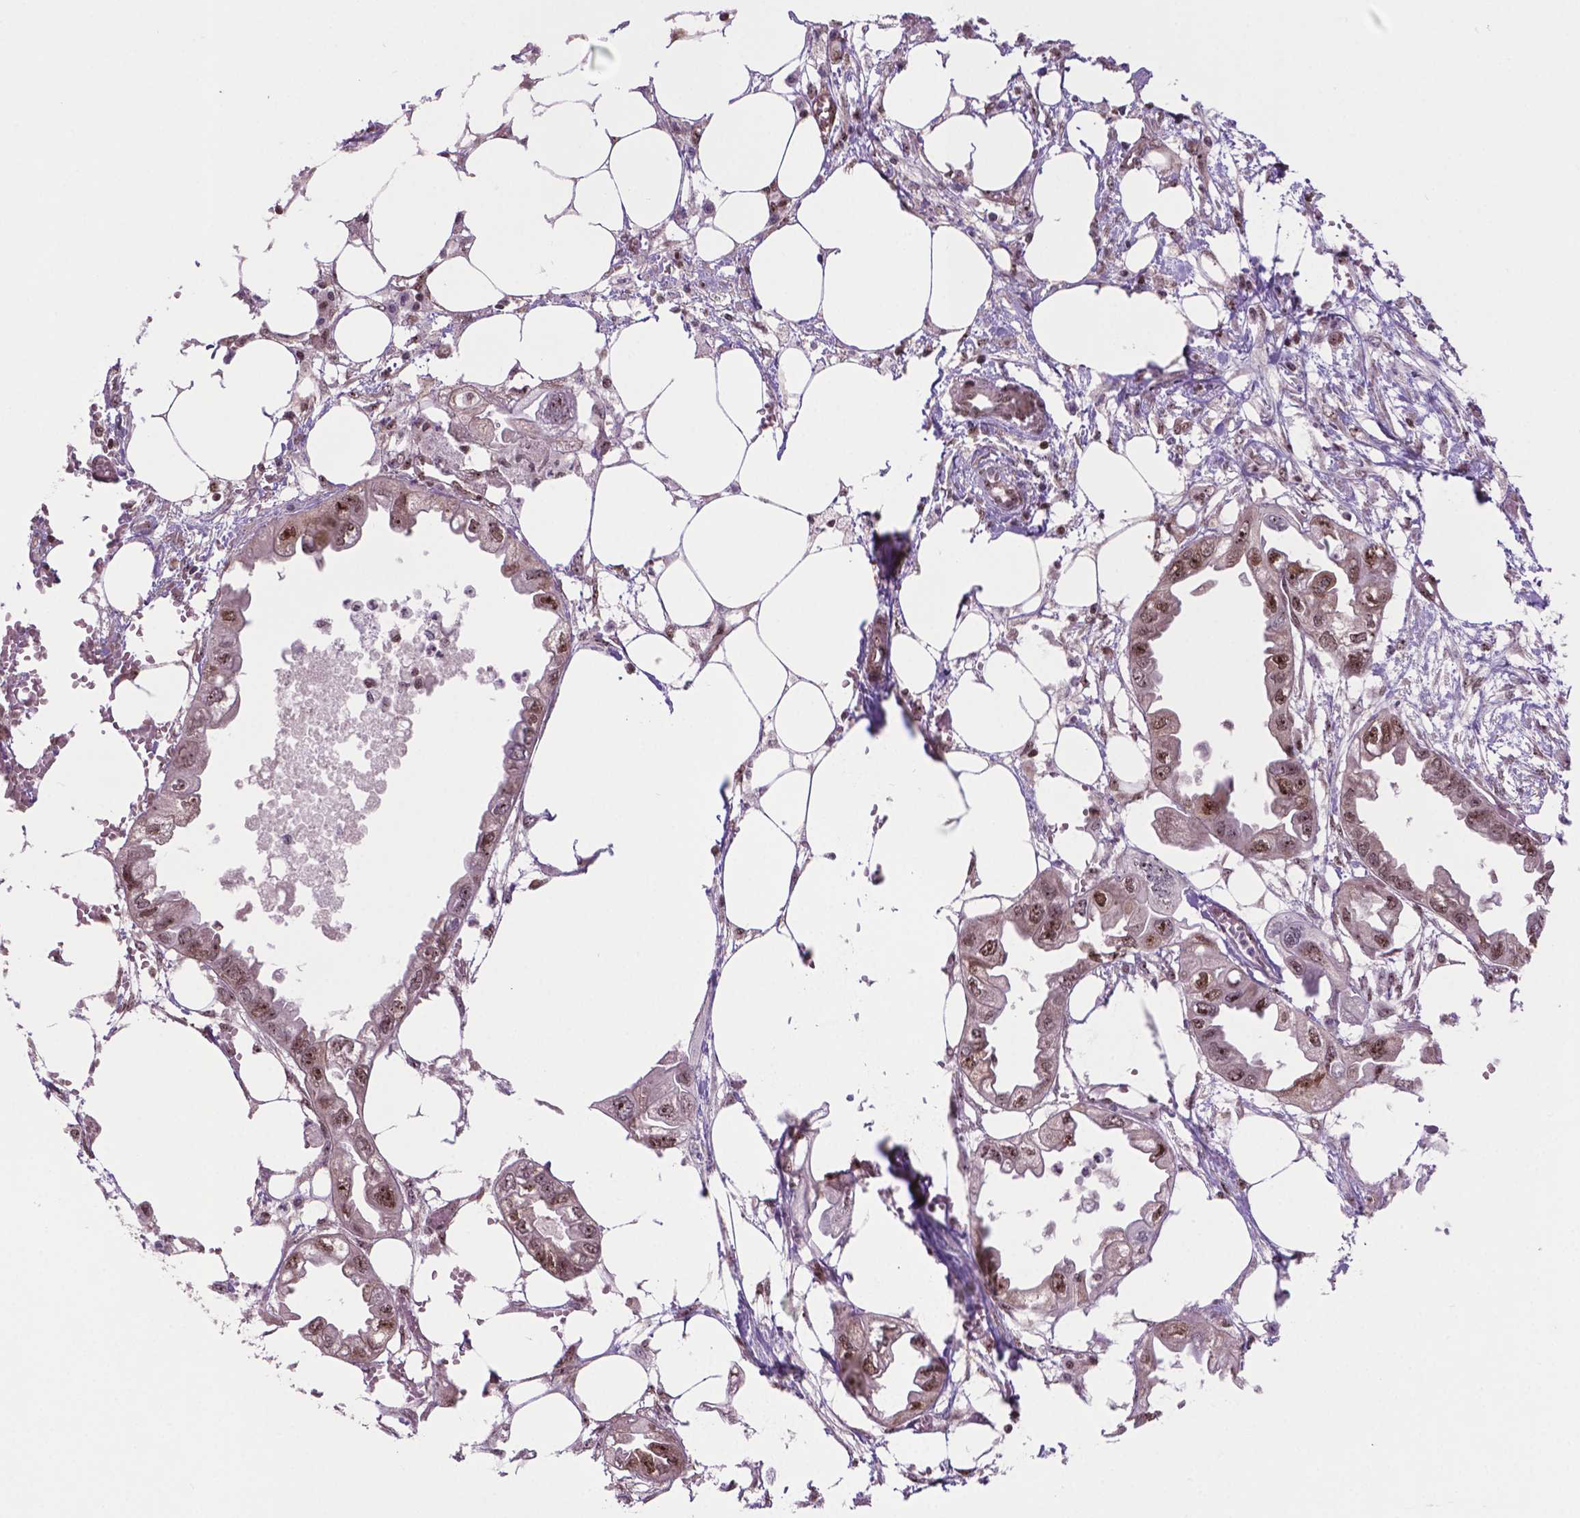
{"staining": {"intensity": "moderate", "quantity": ">75%", "location": "nuclear"}, "tissue": "endometrial cancer", "cell_type": "Tumor cells", "image_type": "cancer", "snomed": [{"axis": "morphology", "description": "Adenocarcinoma, NOS"}, {"axis": "morphology", "description": "Adenocarcinoma, metastatic, NOS"}, {"axis": "topography", "description": "Adipose tissue"}, {"axis": "topography", "description": "Endometrium"}], "caption": "Immunohistochemistry (IHC) of human endometrial cancer reveals medium levels of moderate nuclear staining in about >75% of tumor cells. Immunohistochemistry (IHC) stains the protein of interest in brown and the nuclei are stained blue.", "gene": "CSNK2A1", "patient": {"sex": "female", "age": 67}}